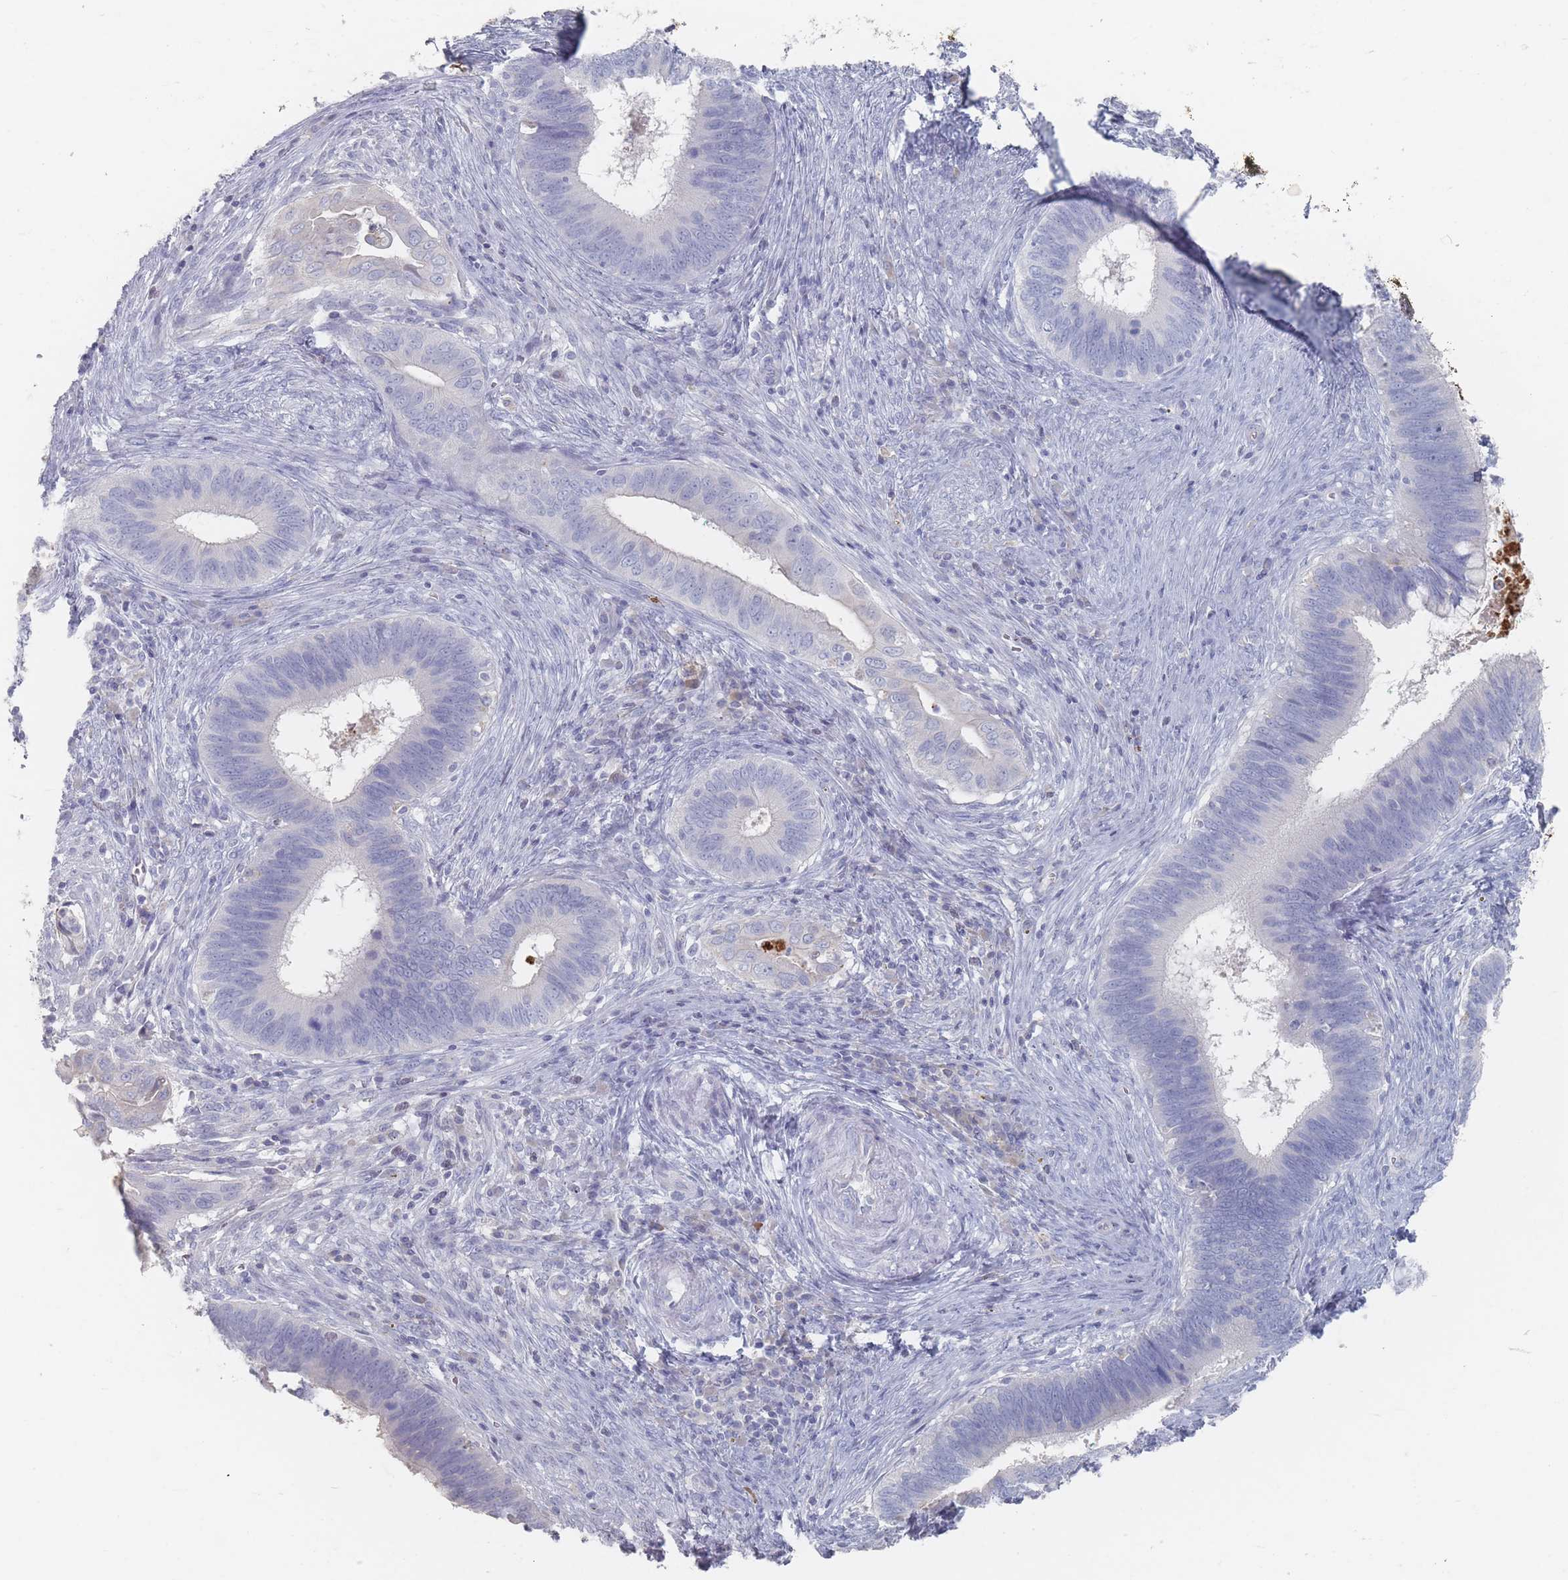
{"staining": {"intensity": "negative", "quantity": "none", "location": "none"}, "tissue": "cervical cancer", "cell_type": "Tumor cells", "image_type": "cancer", "snomed": [{"axis": "morphology", "description": "Adenocarcinoma, NOS"}, {"axis": "topography", "description": "Cervix"}], "caption": "This is a photomicrograph of IHC staining of cervical cancer, which shows no positivity in tumor cells.", "gene": "HELZ2", "patient": {"sex": "female", "age": 42}}